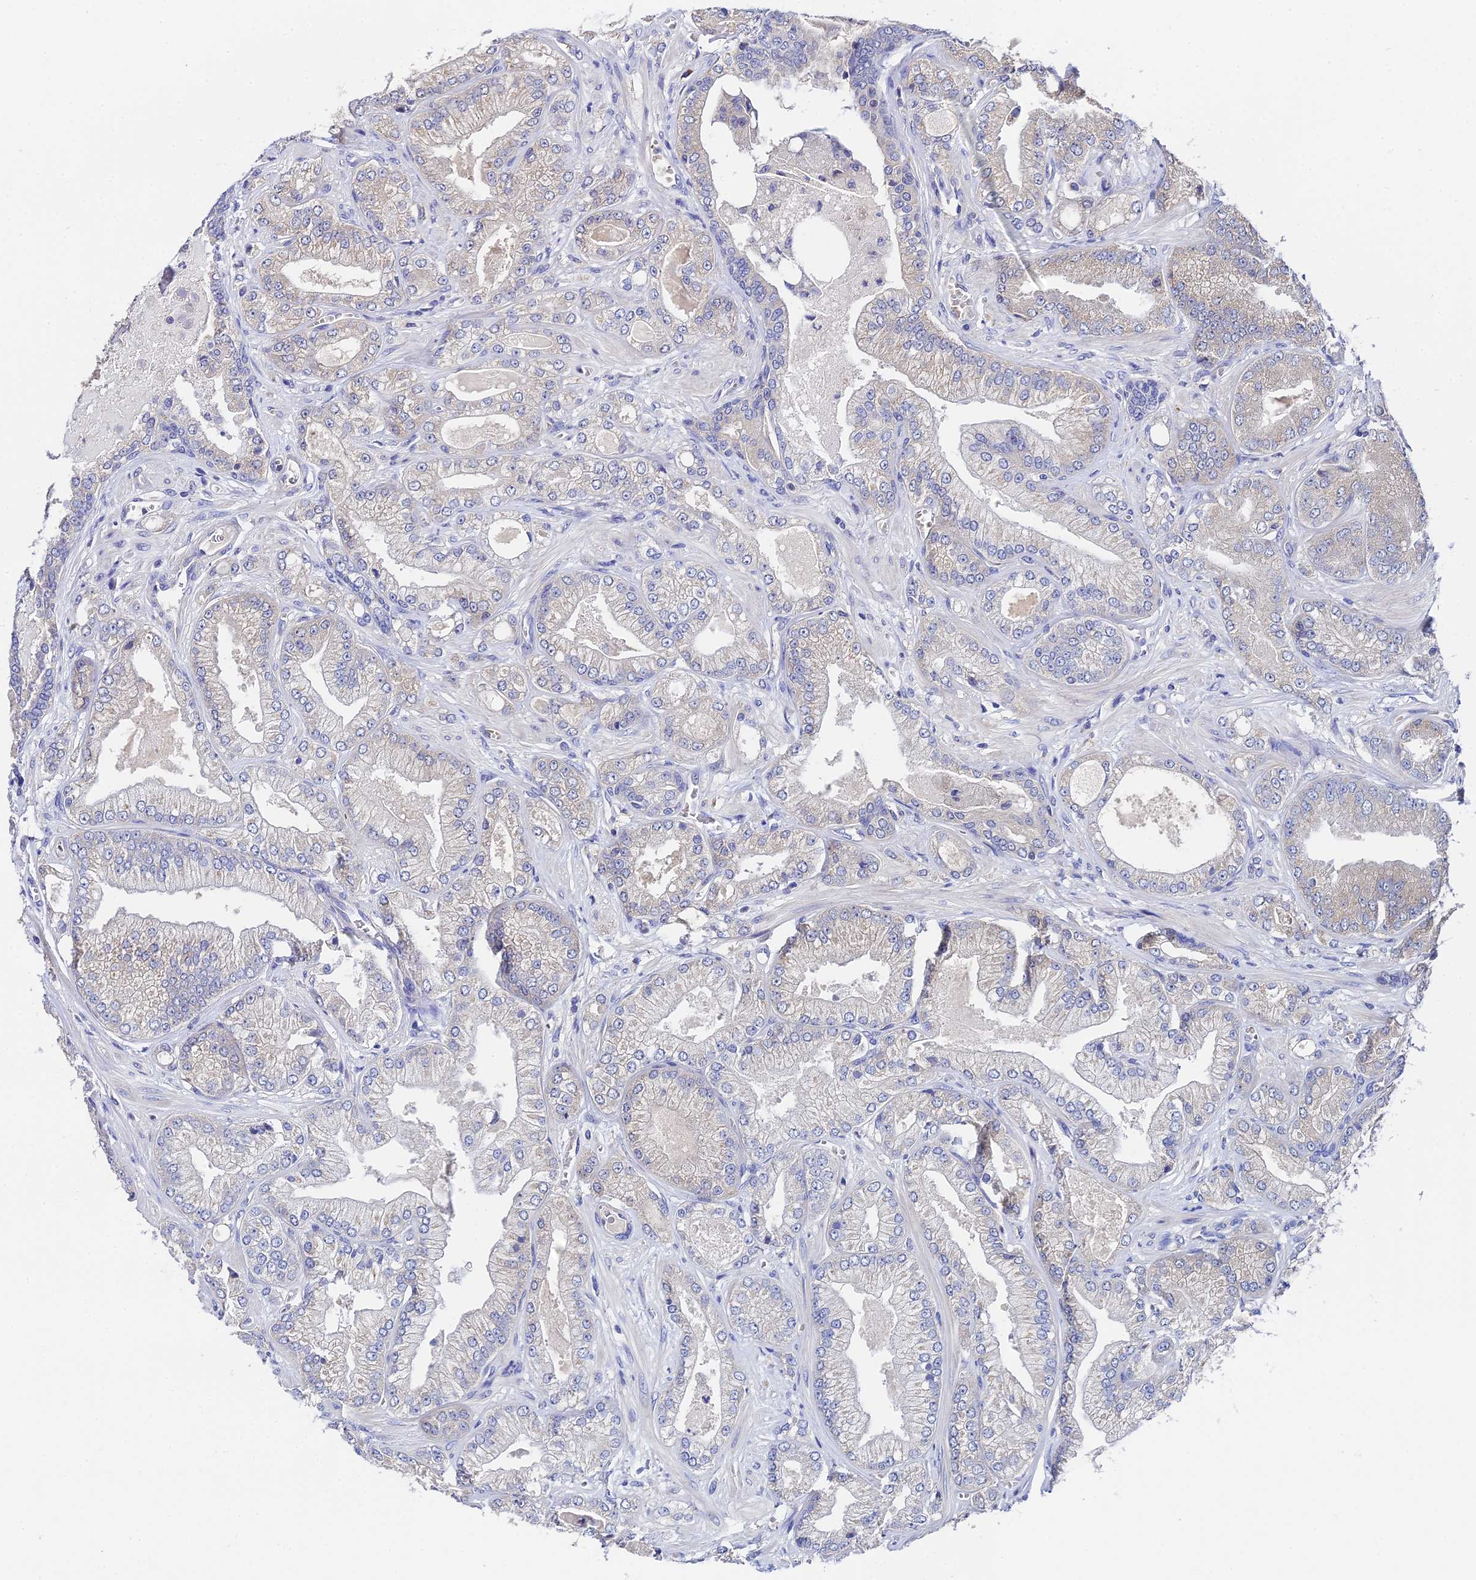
{"staining": {"intensity": "weak", "quantity": "<25%", "location": "cytoplasmic/membranous"}, "tissue": "prostate cancer", "cell_type": "Tumor cells", "image_type": "cancer", "snomed": [{"axis": "morphology", "description": "Adenocarcinoma, Low grade"}, {"axis": "topography", "description": "Prostate"}], "caption": "Tumor cells show no significant protein expression in low-grade adenocarcinoma (prostate).", "gene": "UBE2L3", "patient": {"sex": "male", "age": 55}}